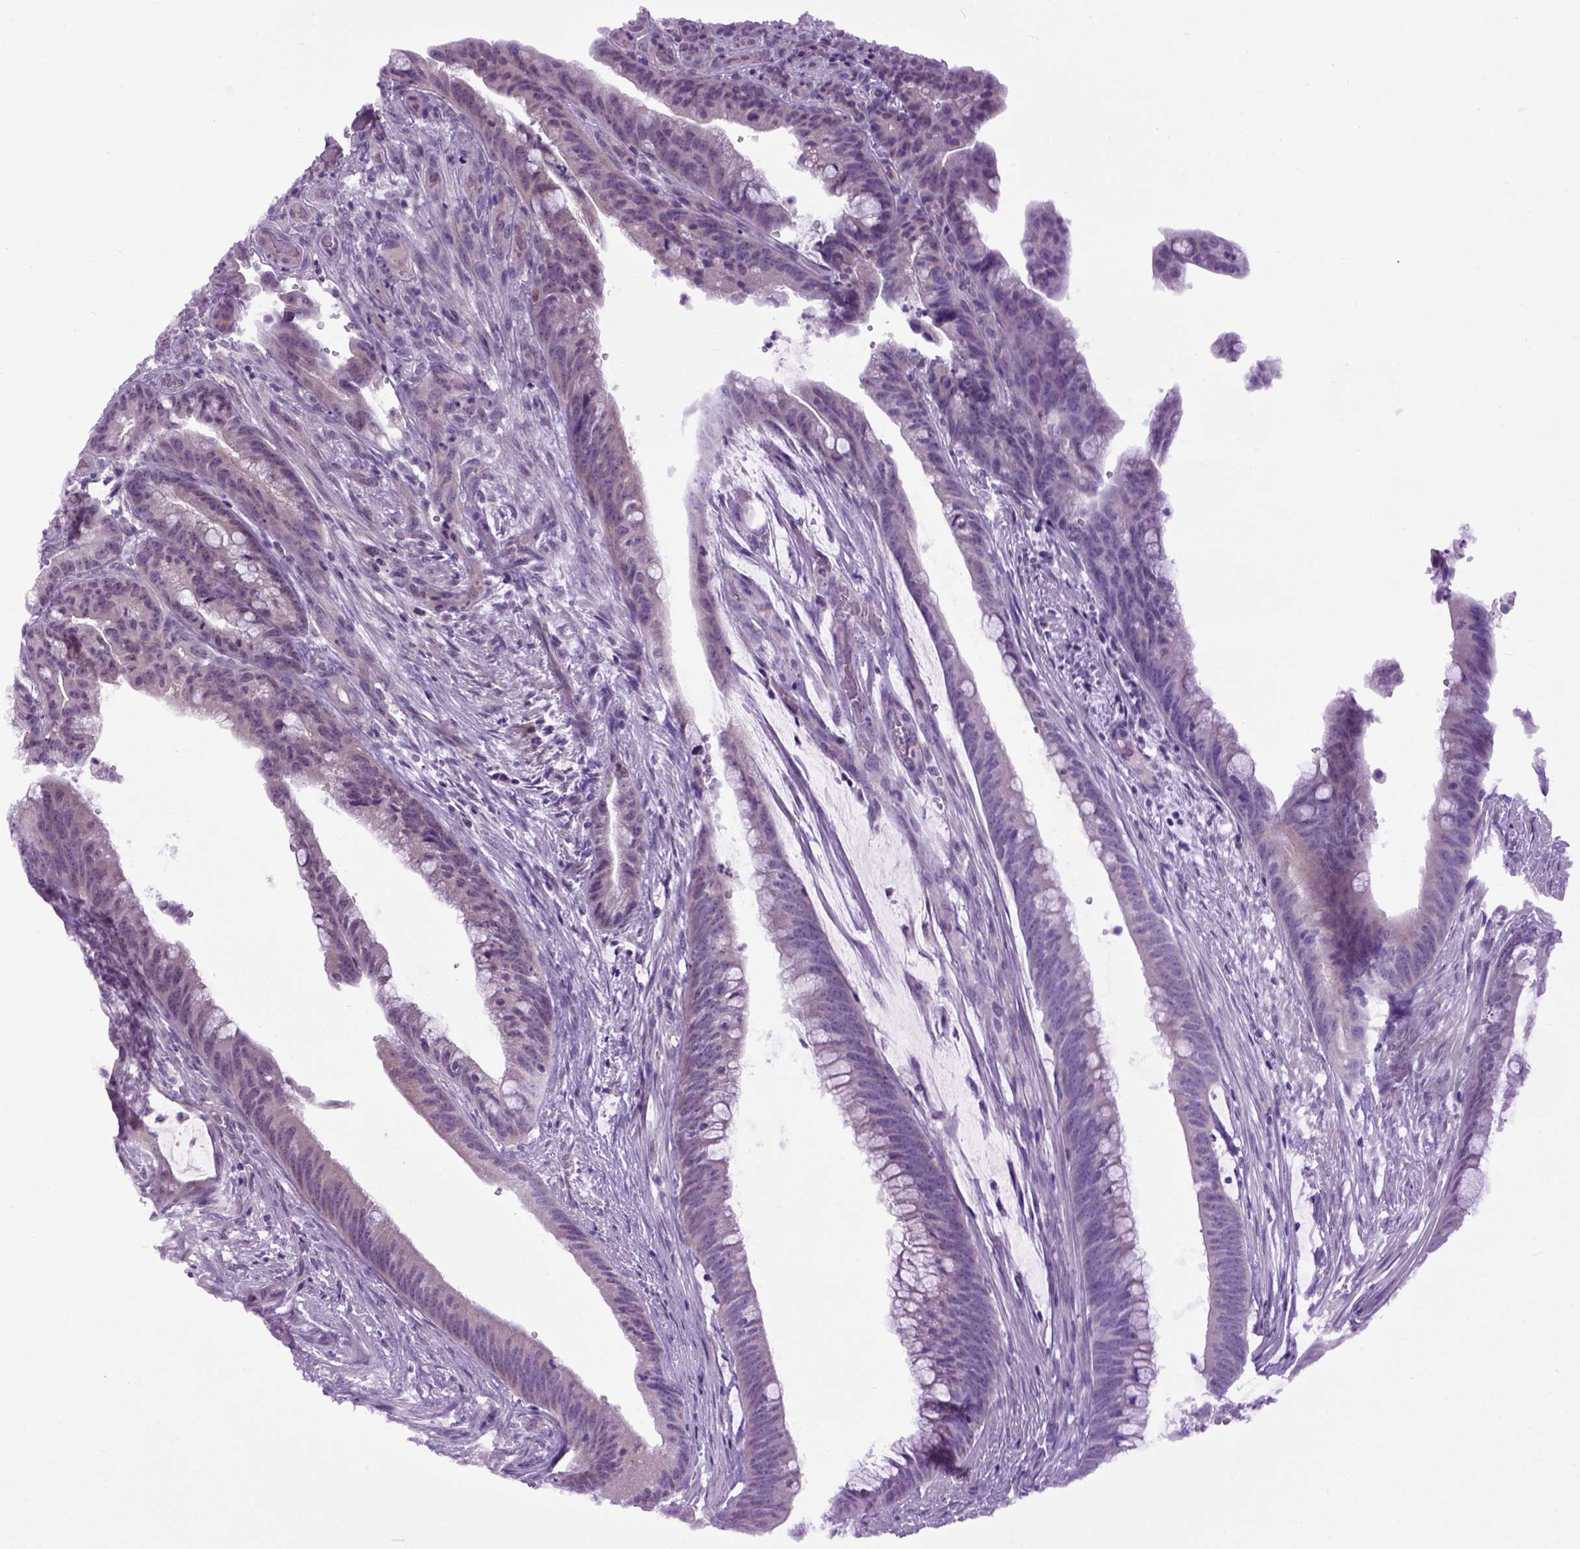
{"staining": {"intensity": "negative", "quantity": "none", "location": "none"}, "tissue": "colorectal cancer", "cell_type": "Tumor cells", "image_type": "cancer", "snomed": [{"axis": "morphology", "description": "Adenocarcinoma, NOS"}, {"axis": "topography", "description": "Colon"}], "caption": "IHC micrograph of human colorectal adenocarcinoma stained for a protein (brown), which reveals no expression in tumor cells.", "gene": "EMILIN3", "patient": {"sex": "male", "age": 62}}